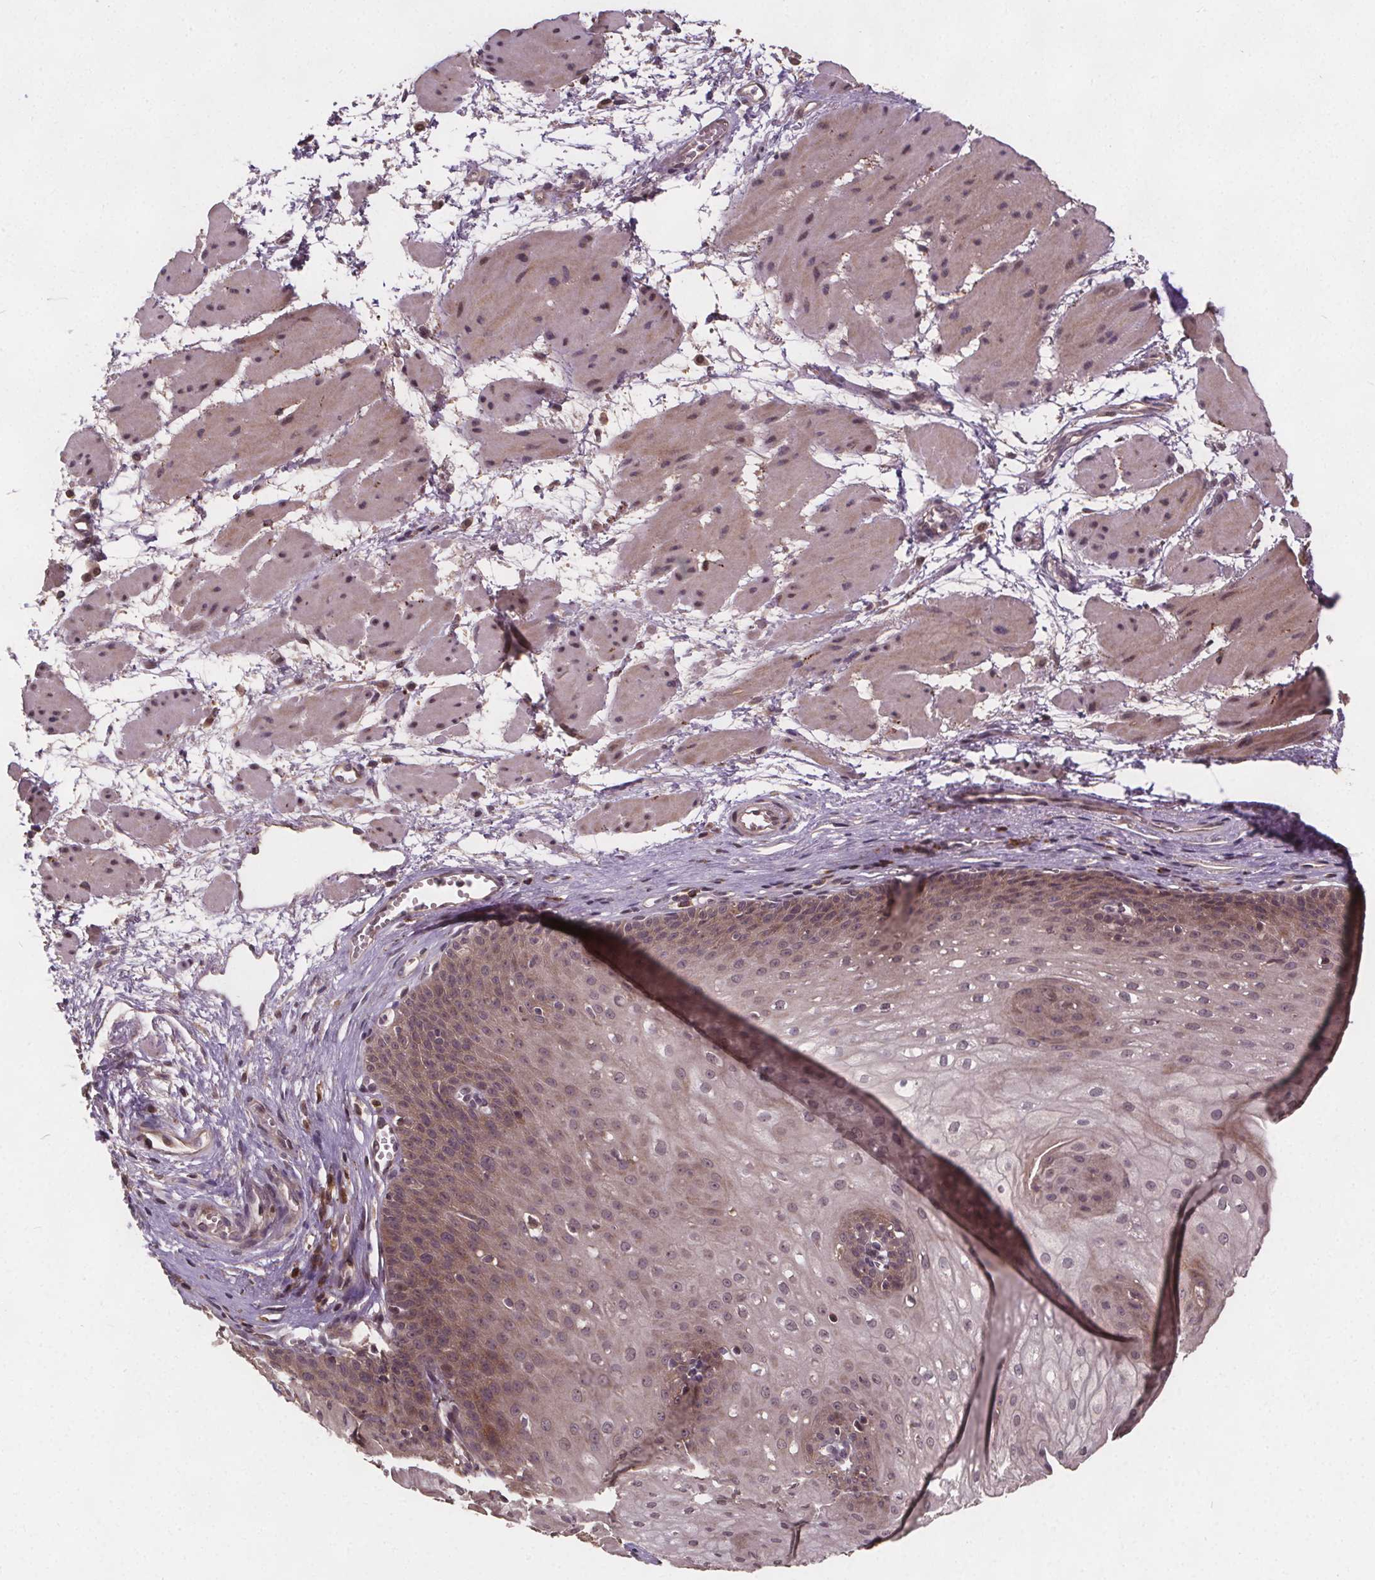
{"staining": {"intensity": "negative", "quantity": "none", "location": "none"}, "tissue": "esophagus", "cell_type": "Squamous epithelial cells", "image_type": "normal", "snomed": [{"axis": "morphology", "description": "Normal tissue, NOS"}, {"axis": "topography", "description": "Esophagus"}], "caption": "Image shows no significant protein staining in squamous epithelial cells of normal esophagus.", "gene": "USP9X", "patient": {"sex": "male", "age": 71}}